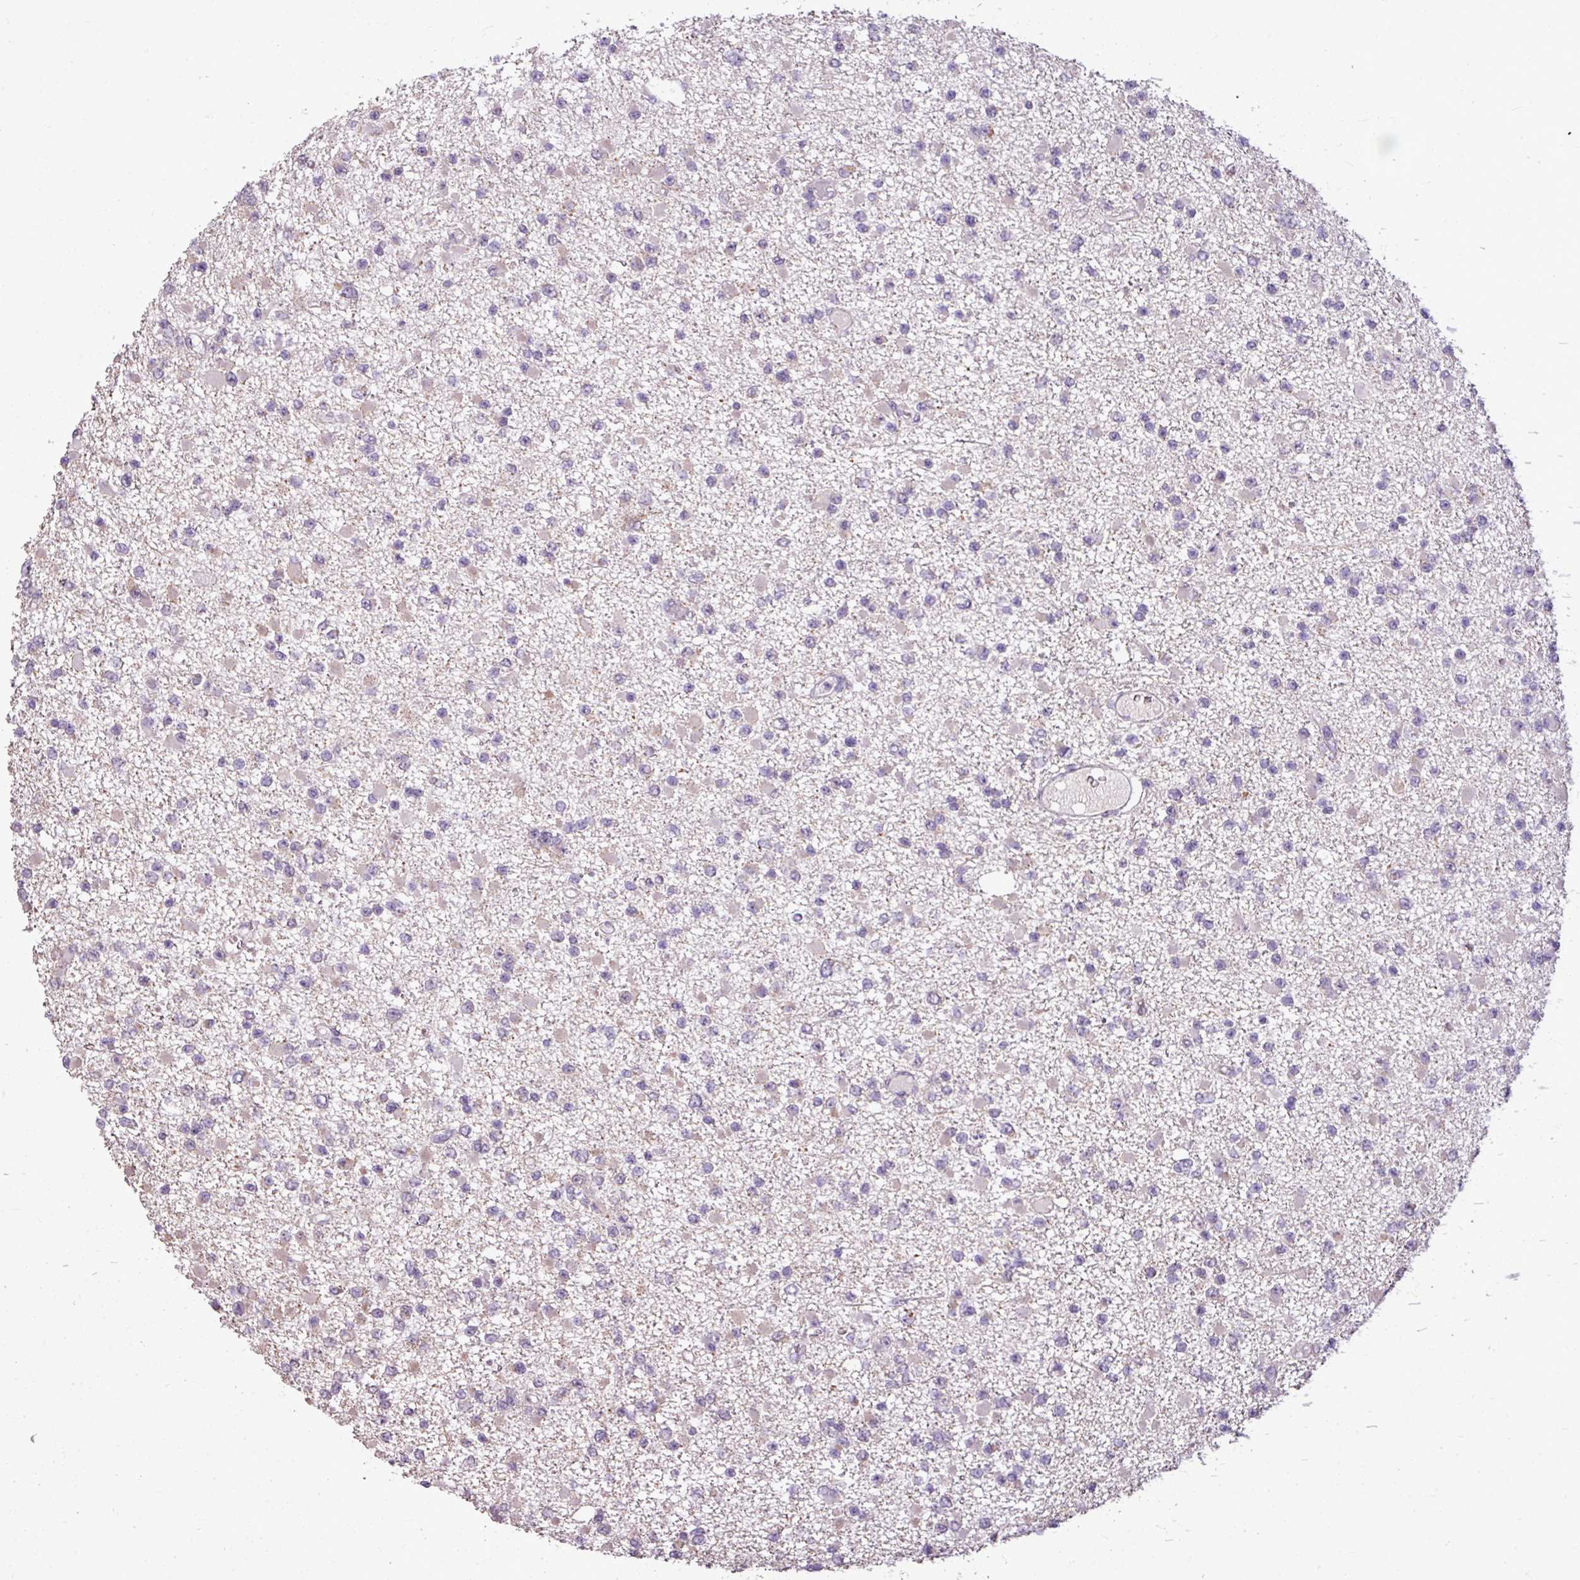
{"staining": {"intensity": "negative", "quantity": "none", "location": "none"}, "tissue": "glioma", "cell_type": "Tumor cells", "image_type": "cancer", "snomed": [{"axis": "morphology", "description": "Glioma, malignant, Low grade"}, {"axis": "topography", "description": "Brain"}], "caption": "Malignant low-grade glioma stained for a protein using immunohistochemistry exhibits no staining tumor cells.", "gene": "ALDH2", "patient": {"sex": "female", "age": 22}}